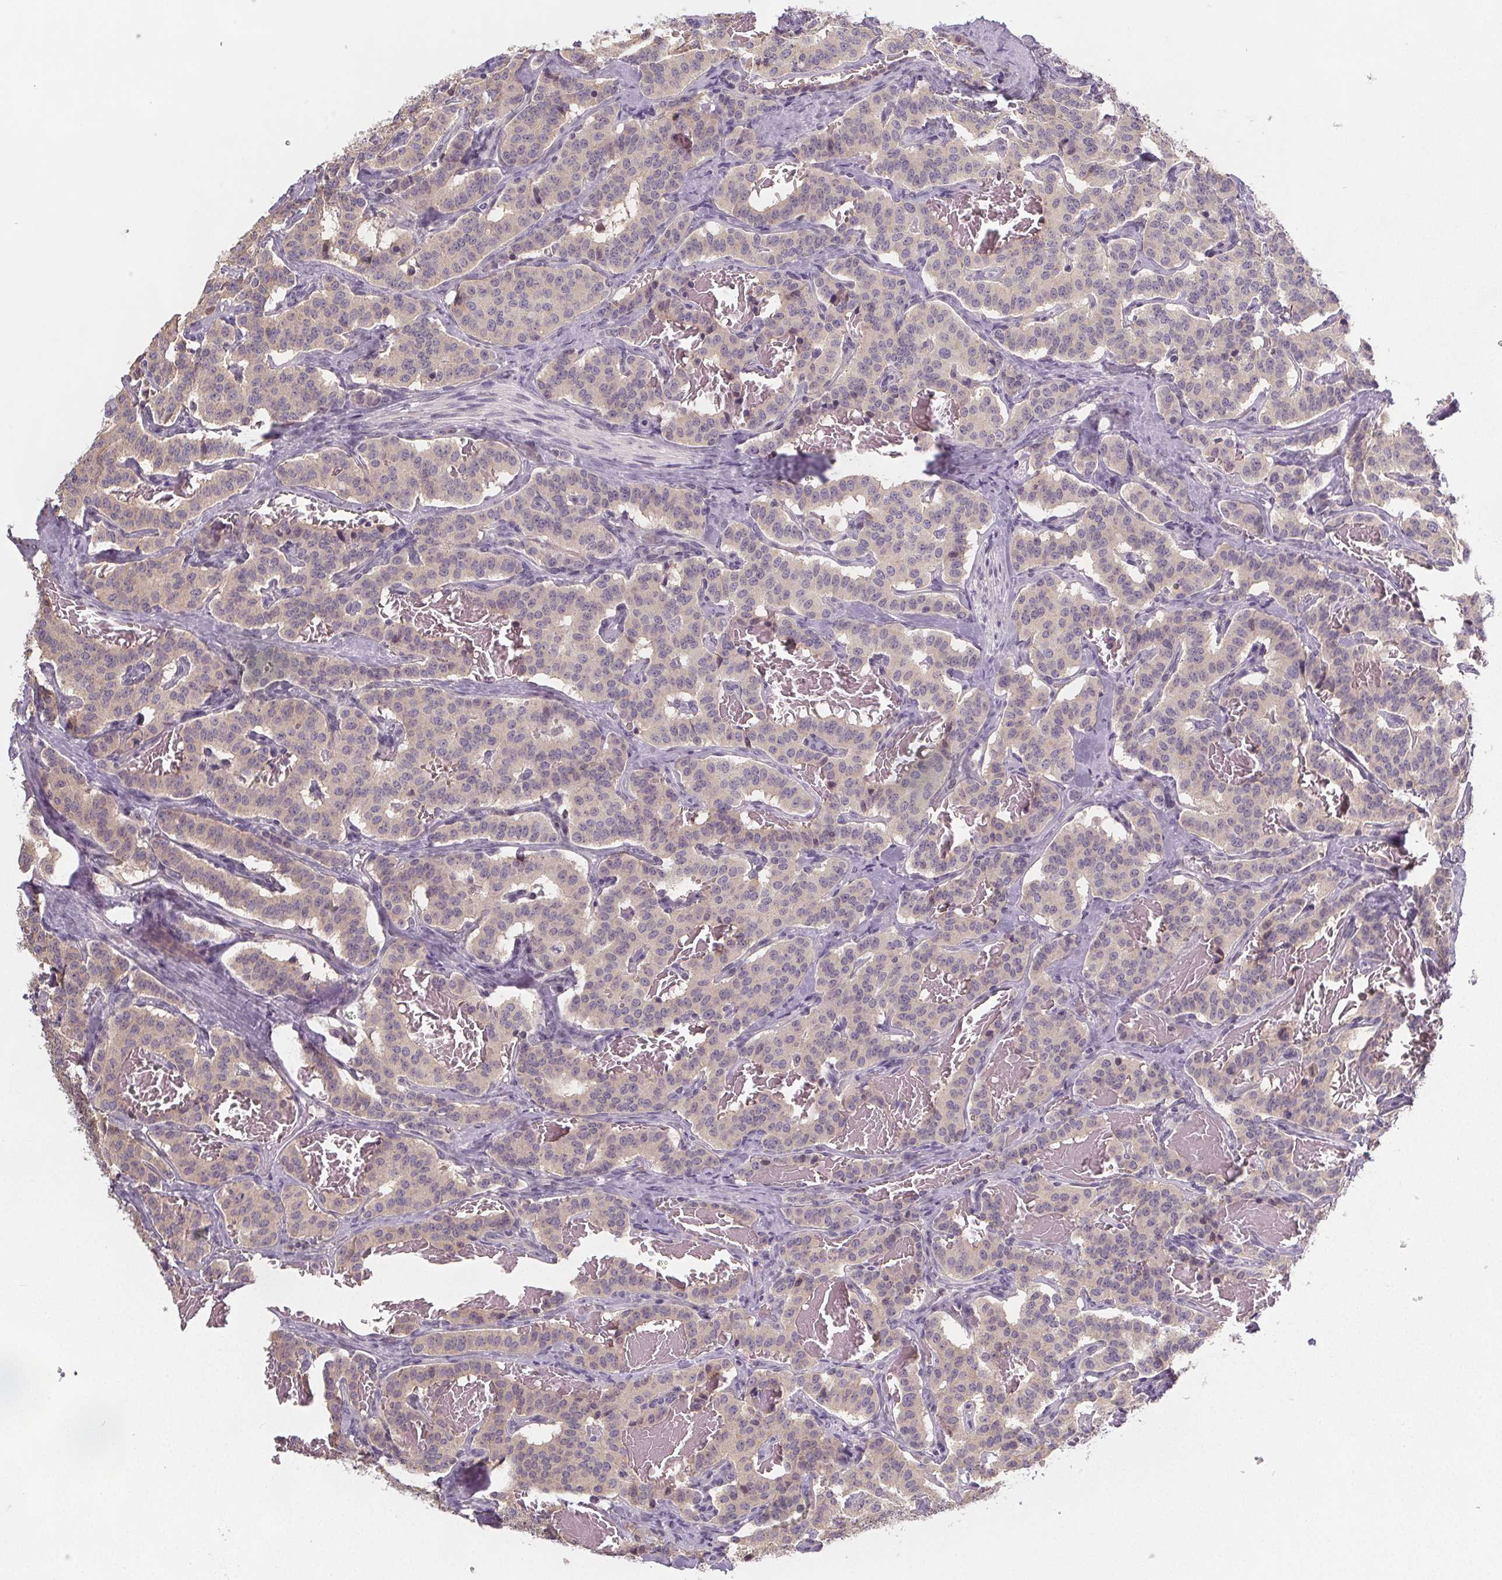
{"staining": {"intensity": "negative", "quantity": "none", "location": "none"}, "tissue": "carcinoid", "cell_type": "Tumor cells", "image_type": "cancer", "snomed": [{"axis": "morphology", "description": "Carcinoid, malignant, NOS"}, {"axis": "topography", "description": "Lung"}], "caption": "A photomicrograph of carcinoid (malignant) stained for a protein demonstrates no brown staining in tumor cells.", "gene": "SLC26A2", "patient": {"sex": "female", "age": 46}}